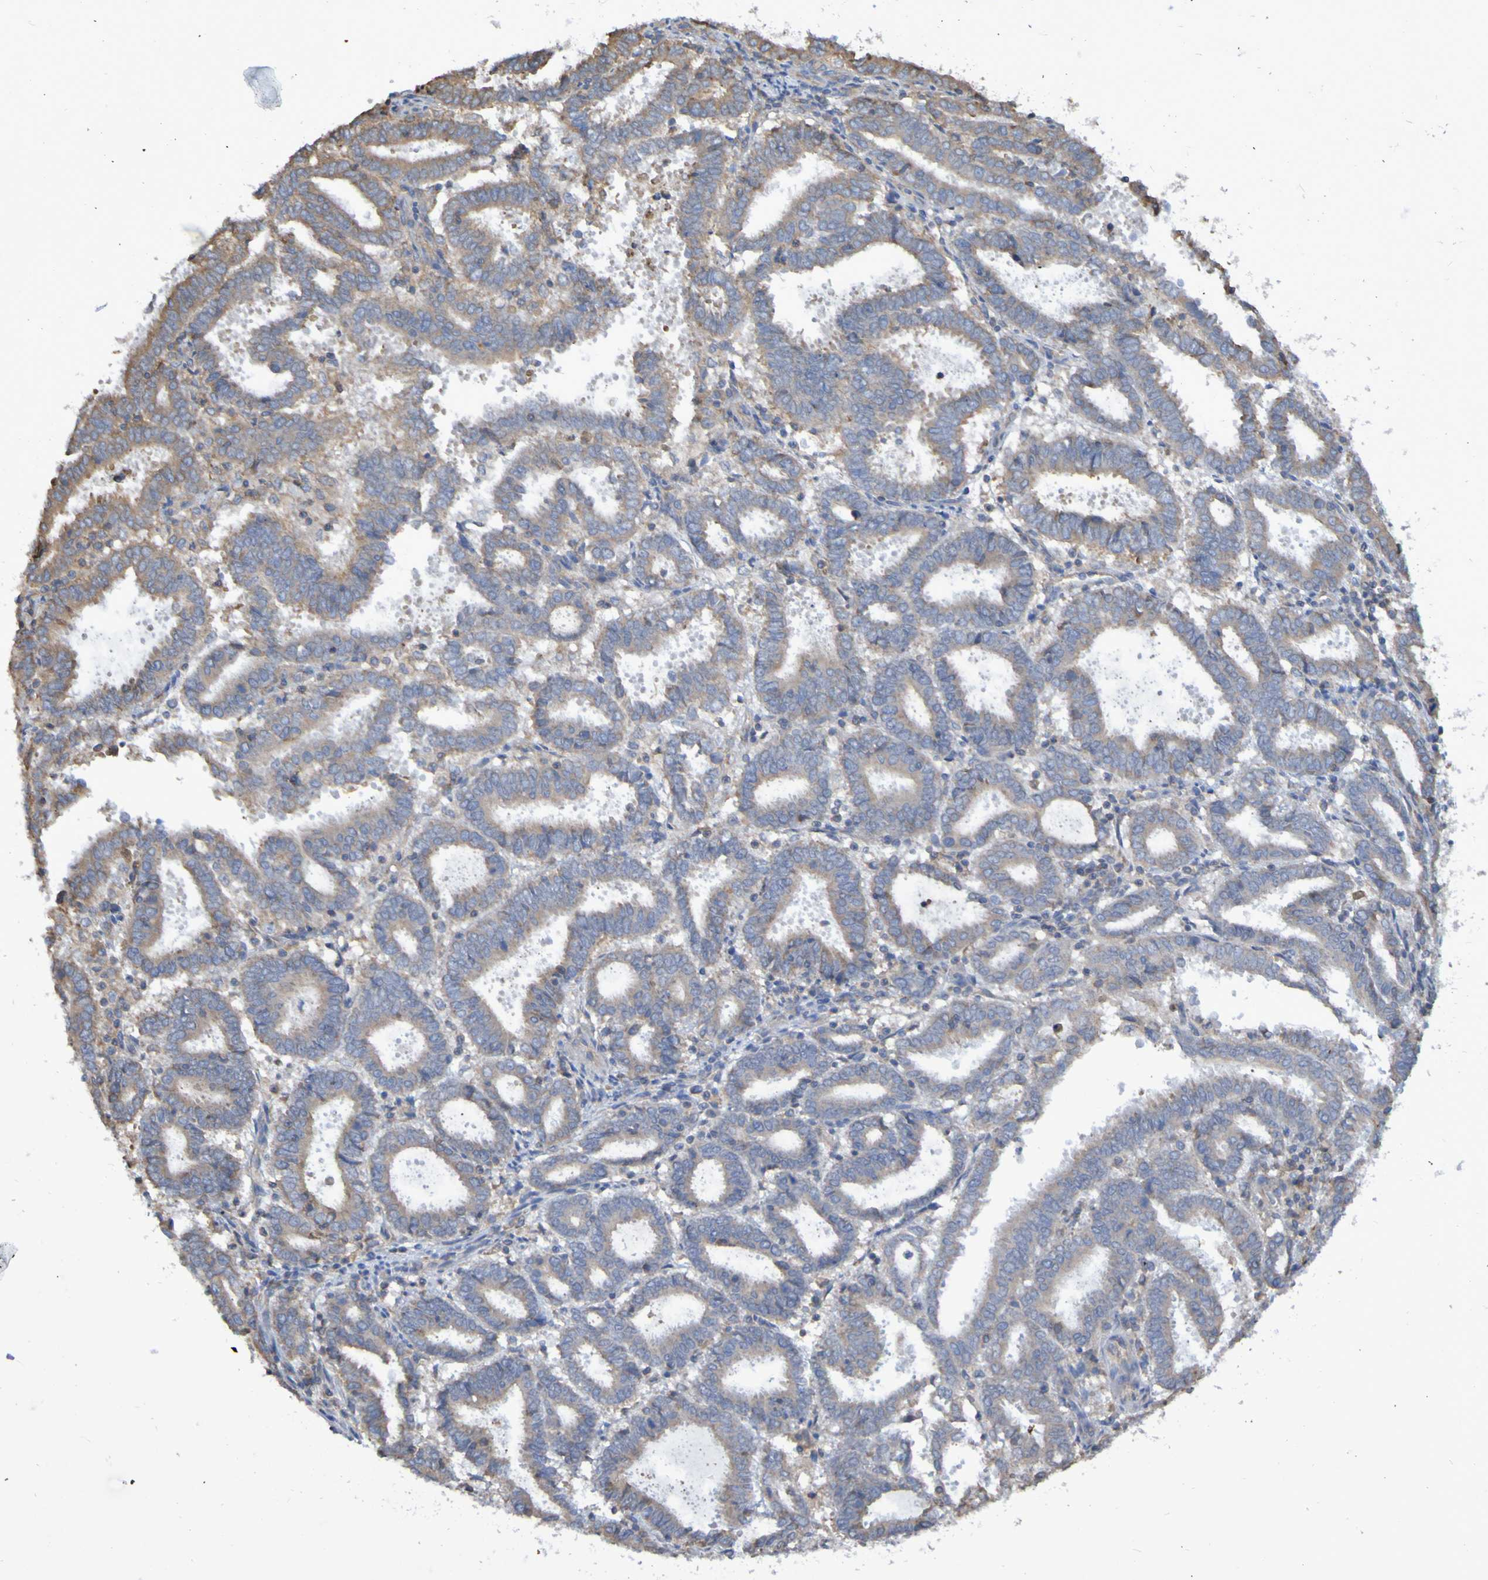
{"staining": {"intensity": "moderate", "quantity": "25%-75%", "location": "cytoplasmic/membranous"}, "tissue": "endometrial cancer", "cell_type": "Tumor cells", "image_type": "cancer", "snomed": [{"axis": "morphology", "description": "Adenocarcinoma, NOS"}, {"axis": "topography", "description": "Uterus"}], "caption": "Approximately 25%-75% of tumor cells in endometrial cancer (adenocarcinoma) show moderate cytoplasmic/membranous protein staining as visualized by brown immunohistochemical staining.", "gene": "SYNJ1", "patient": {"sex": "female", "age": 83}}